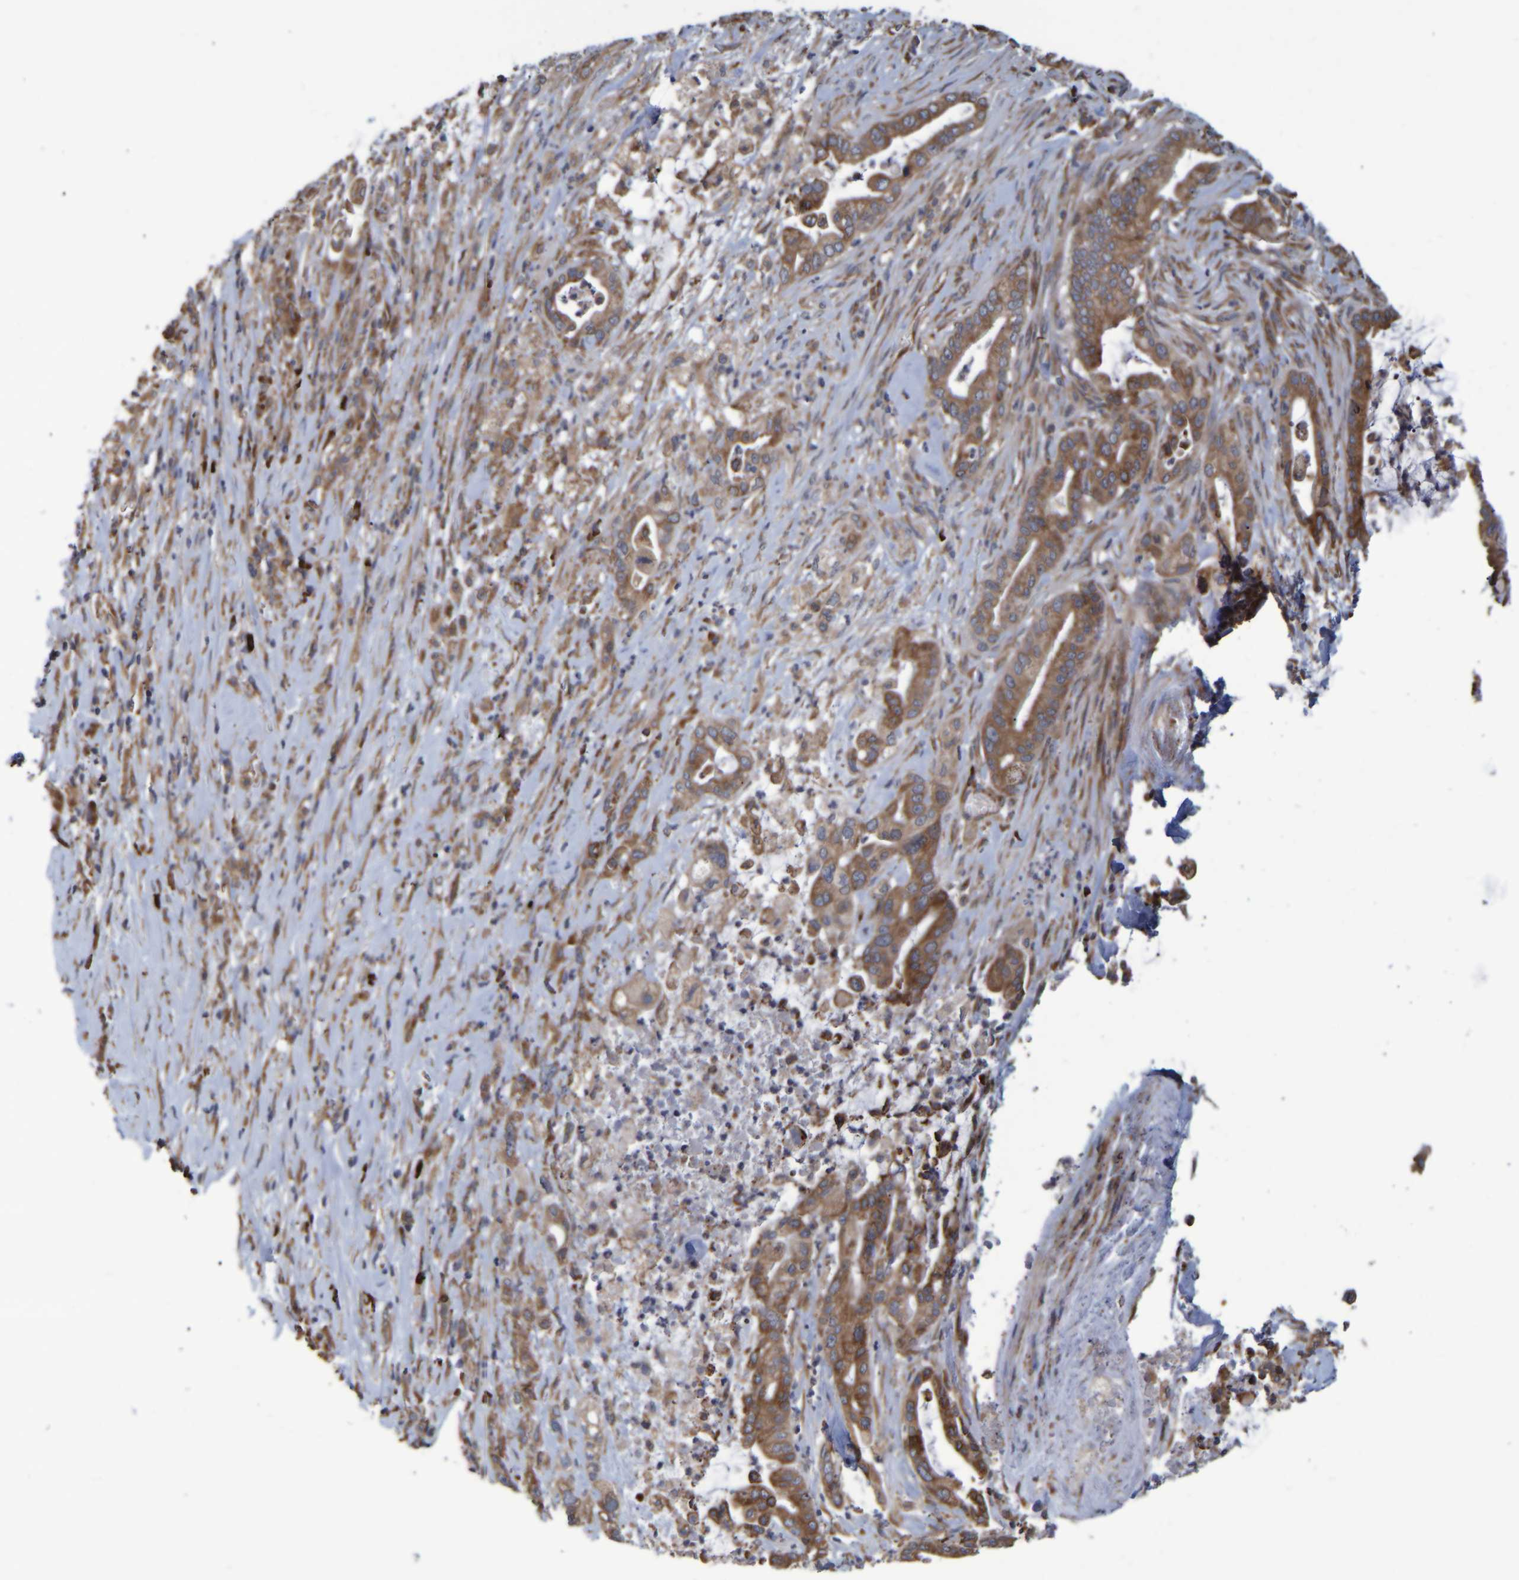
{"staining": {"intensity": "moderate", "quantity": ">75%", "location": "cytoplasmic/membranous"}, "tissue": "pancreatic cancer", "cell_type": "Tumor cells", "image_type": "cancer", "snomed": [{"axis": "morphology", "description": "Adenocarcinoma, NOS"}, {"axis": "topography", "description": "Pancreas"}], "caption": "Adenocarcinoma (pancreatic) stained with a protein marker displays moderate staining in tumor cells.", "gene": "SPAG5", "patient": {"sex": "male", "age": 69}}